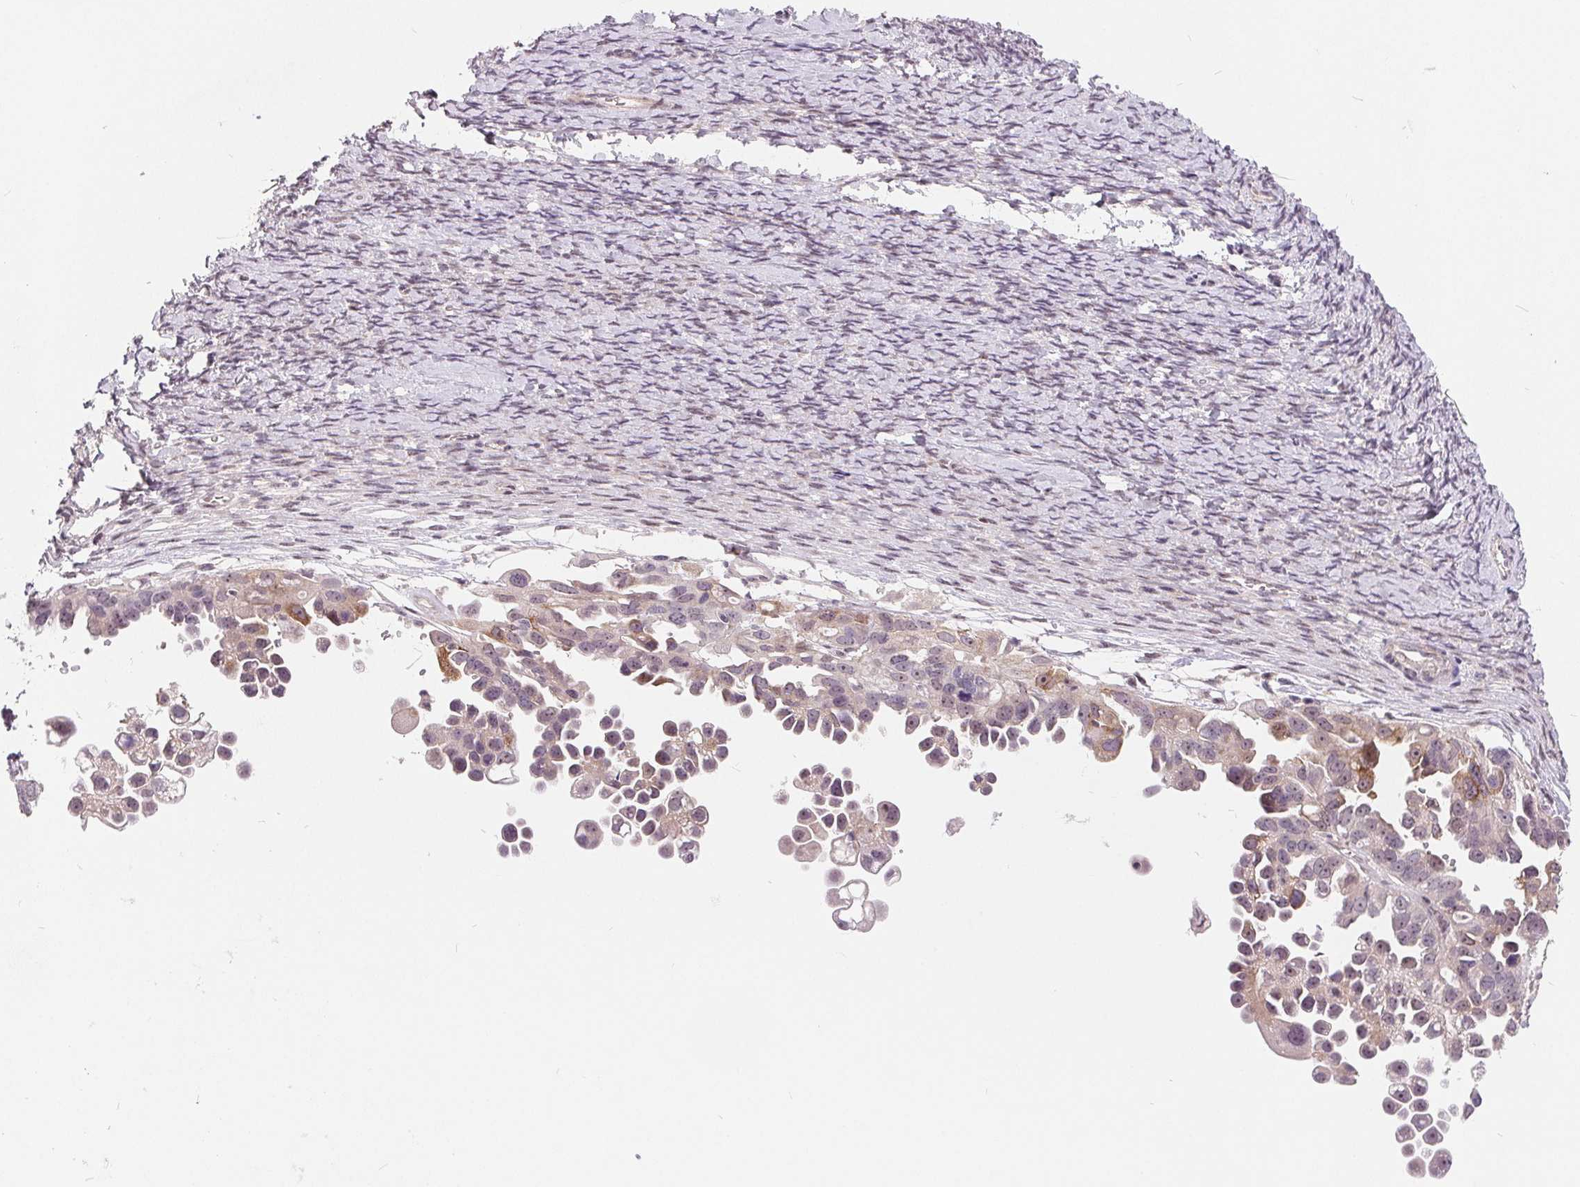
{"staining": {"intensity": "moderate", "quantity": "<25%", "location": "cytoplasmic/membranous"}, "tissue": "ovarian cancer", "cell_type": "Tumor cells", "image_type": "cancer", "snomed": [{"axis": "morphology", "description": "Cystadenocarcinoma, serous, NOS"}, {"axis": "topography", "description": "Ovary"}], "caption": "The immunohistochemical stain highlights moderate cytoplasmic/membranous positivity in tumor cells of ovarian cancer tissue.", "gene": "NRG2", "patient": {"sex": "female", "age": 53}}